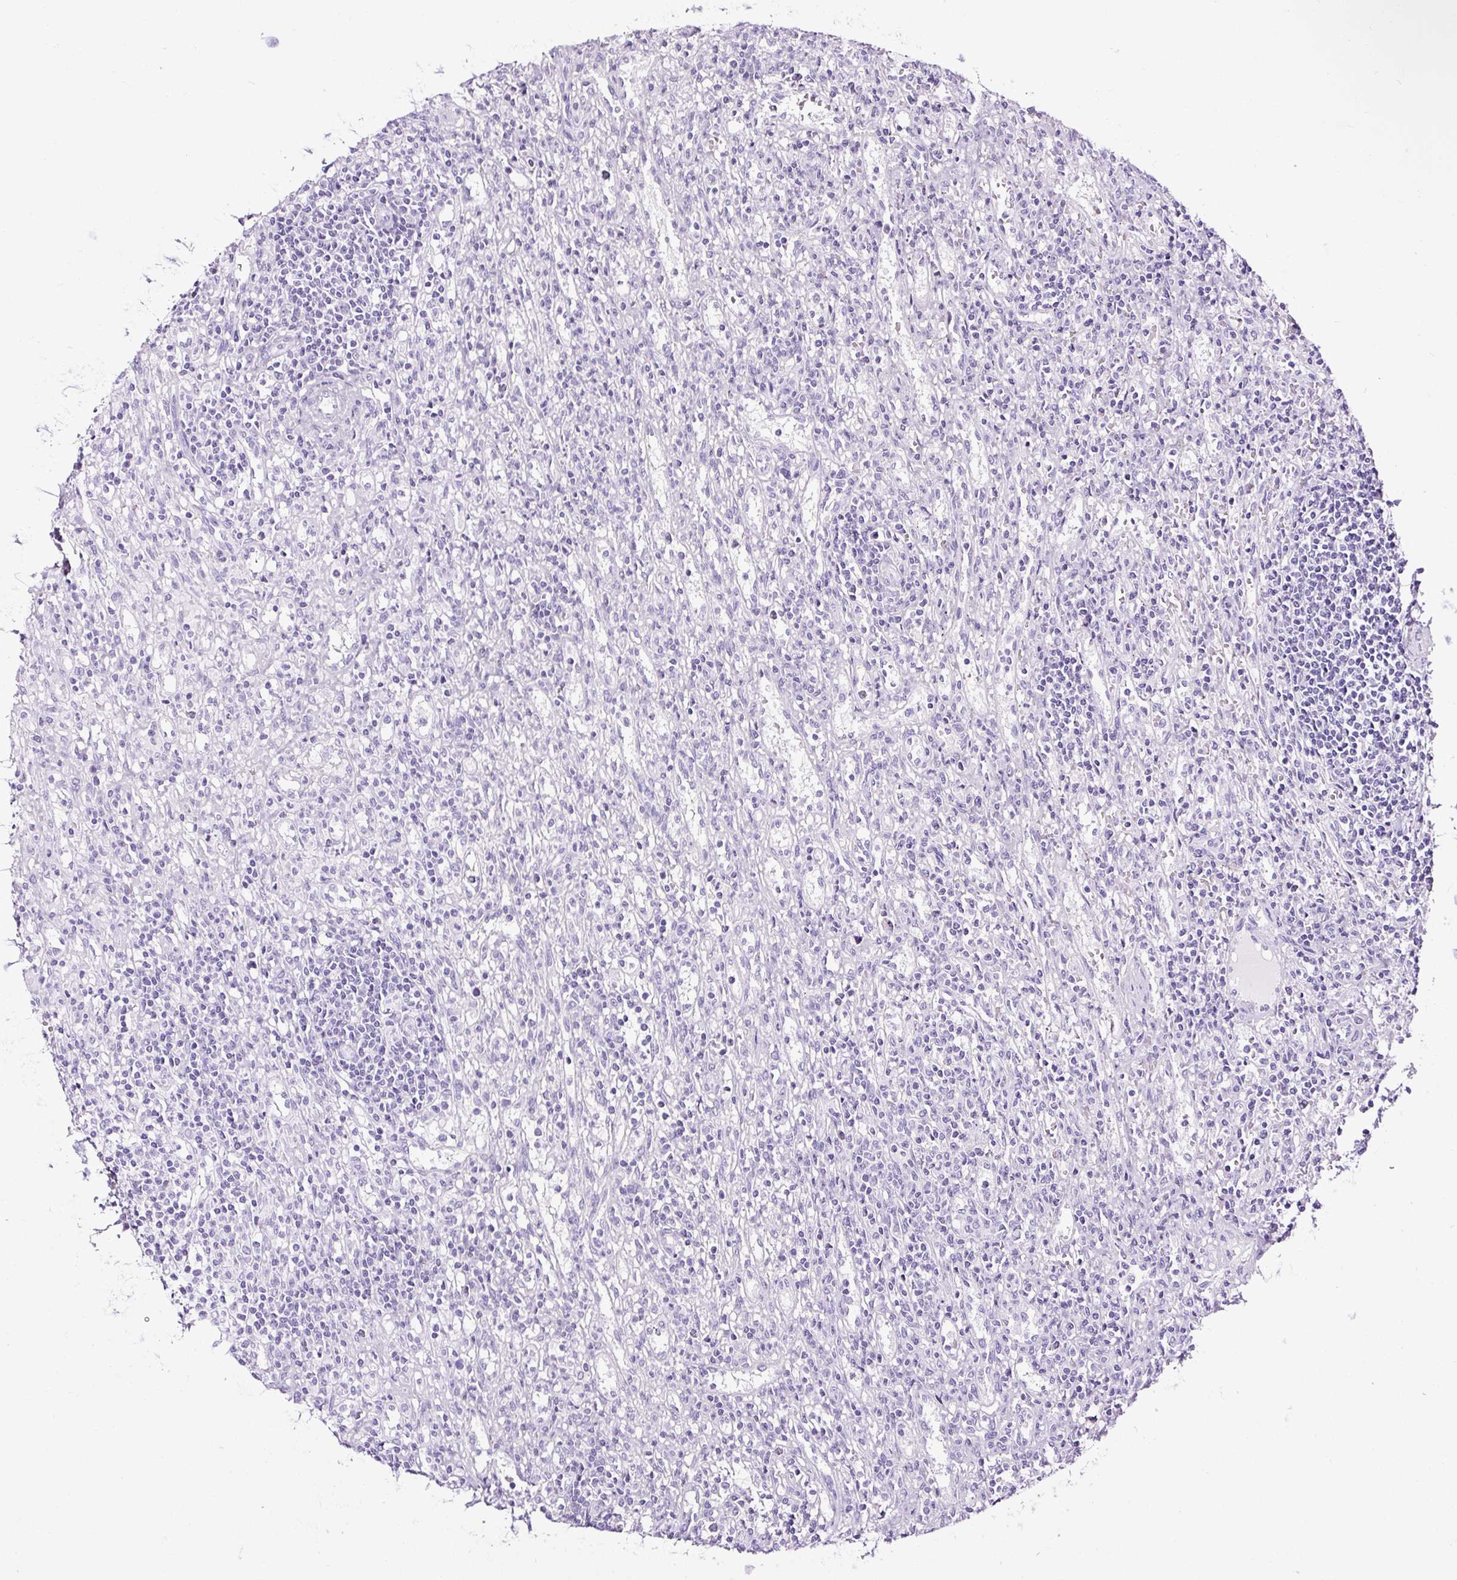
{"staining": {"intensity": "negative", "quantity": "none", "location": "none"}, "tissue": "lymphoma", "cell_type": "Tumor cells", "image_type": "cancer", "snomed": [{"axis": "morphology", "description": "Malignant lymphoma, non-Hodgkin's type, Low grade"}, {"axis": "topography", "description": "Spleen"}], "caption": "Human low-grade malignant lymphoma, non-Hodgkin's type stained for a protein using immunohistochemistry (IHC) displays no positivity in tumor cells.", "gene": "NPHS2", "patient": {"sex": "male", "age": 76}}